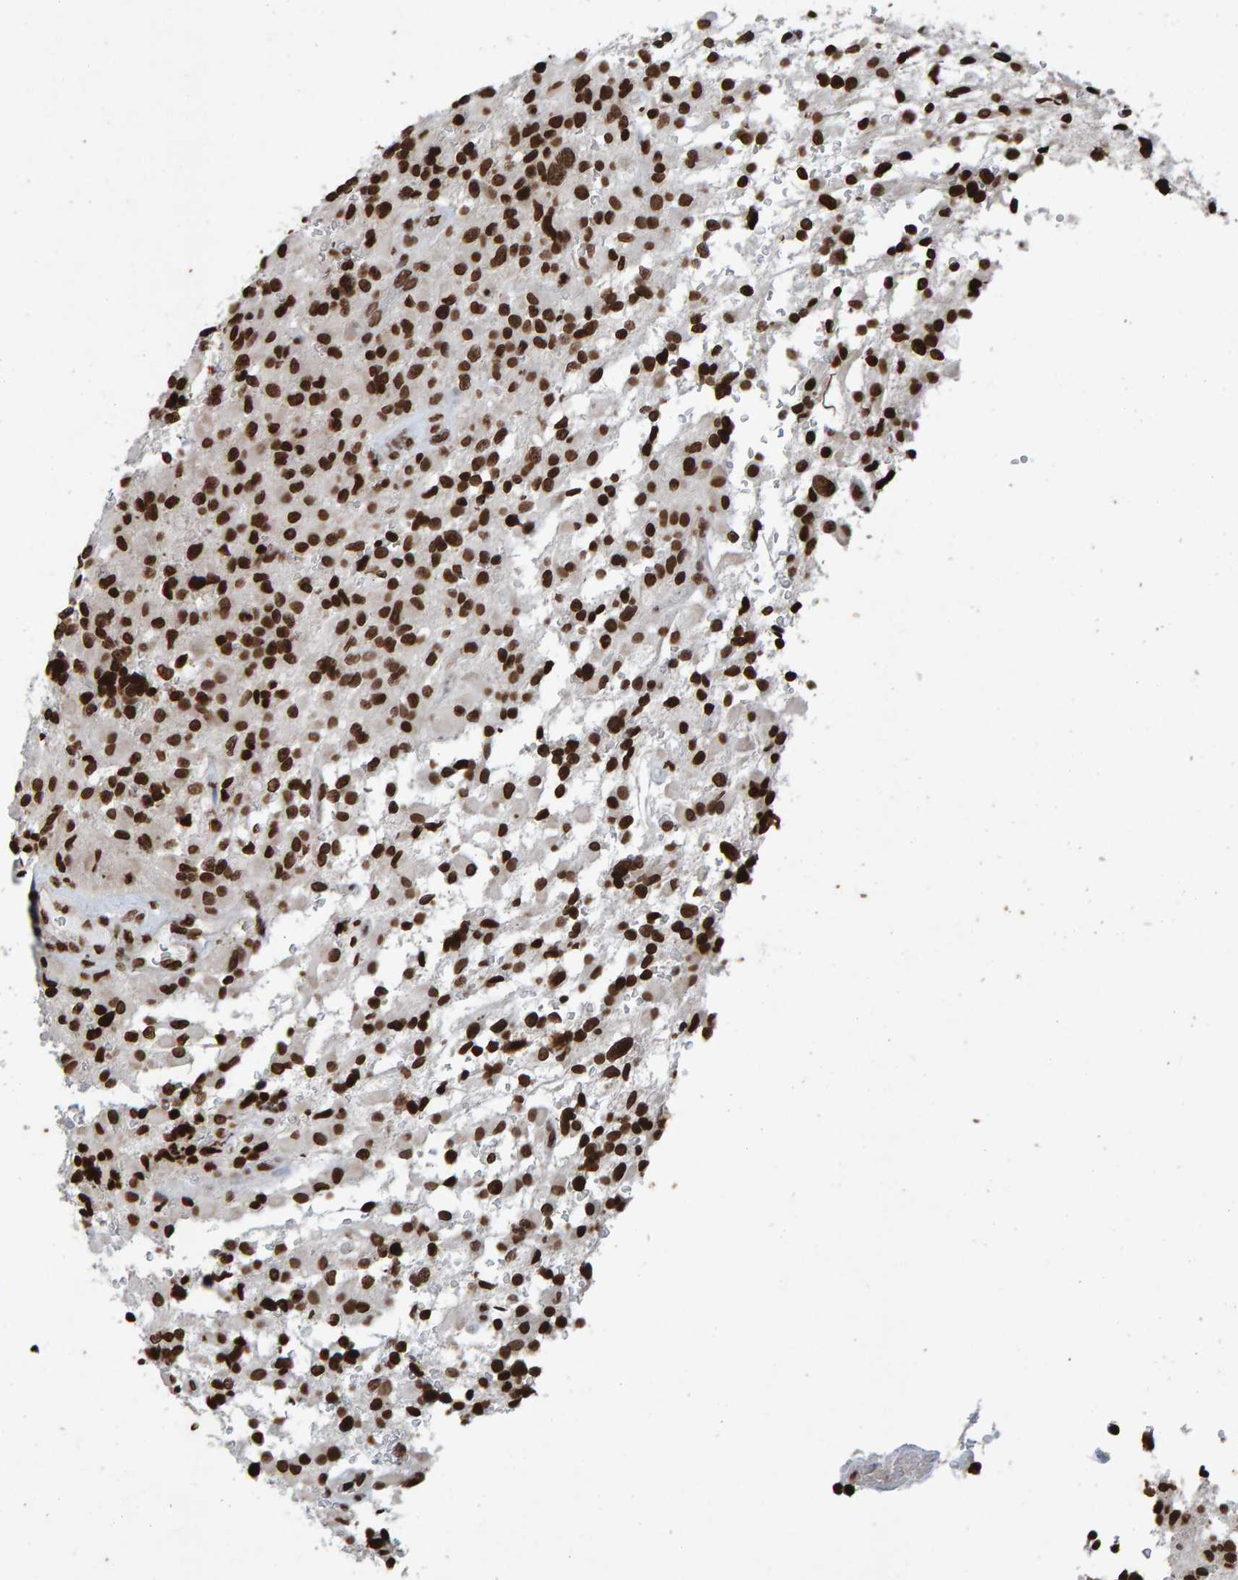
{"staining": {"intensity": "strong", "quantity": ">75%", "location": "nuclear"}, "tissue": "glioma", "cell_type": "Tumor cells", "image_type": "cancer", "snomed": [{"axis": "morphology", "description": "Glioma, malignant, High grade"}, {"axis": "topography", "description": "Brain"}], "caption": "Immunohistochemical staining of glioma reveals strong nuclear protein expression in approximately >75% of tumor cells. (DAB IHC with brightfield microscopy, high magnification).", "gene": "H2AZ1", "patient": {"sex": "male", "age": 71}}